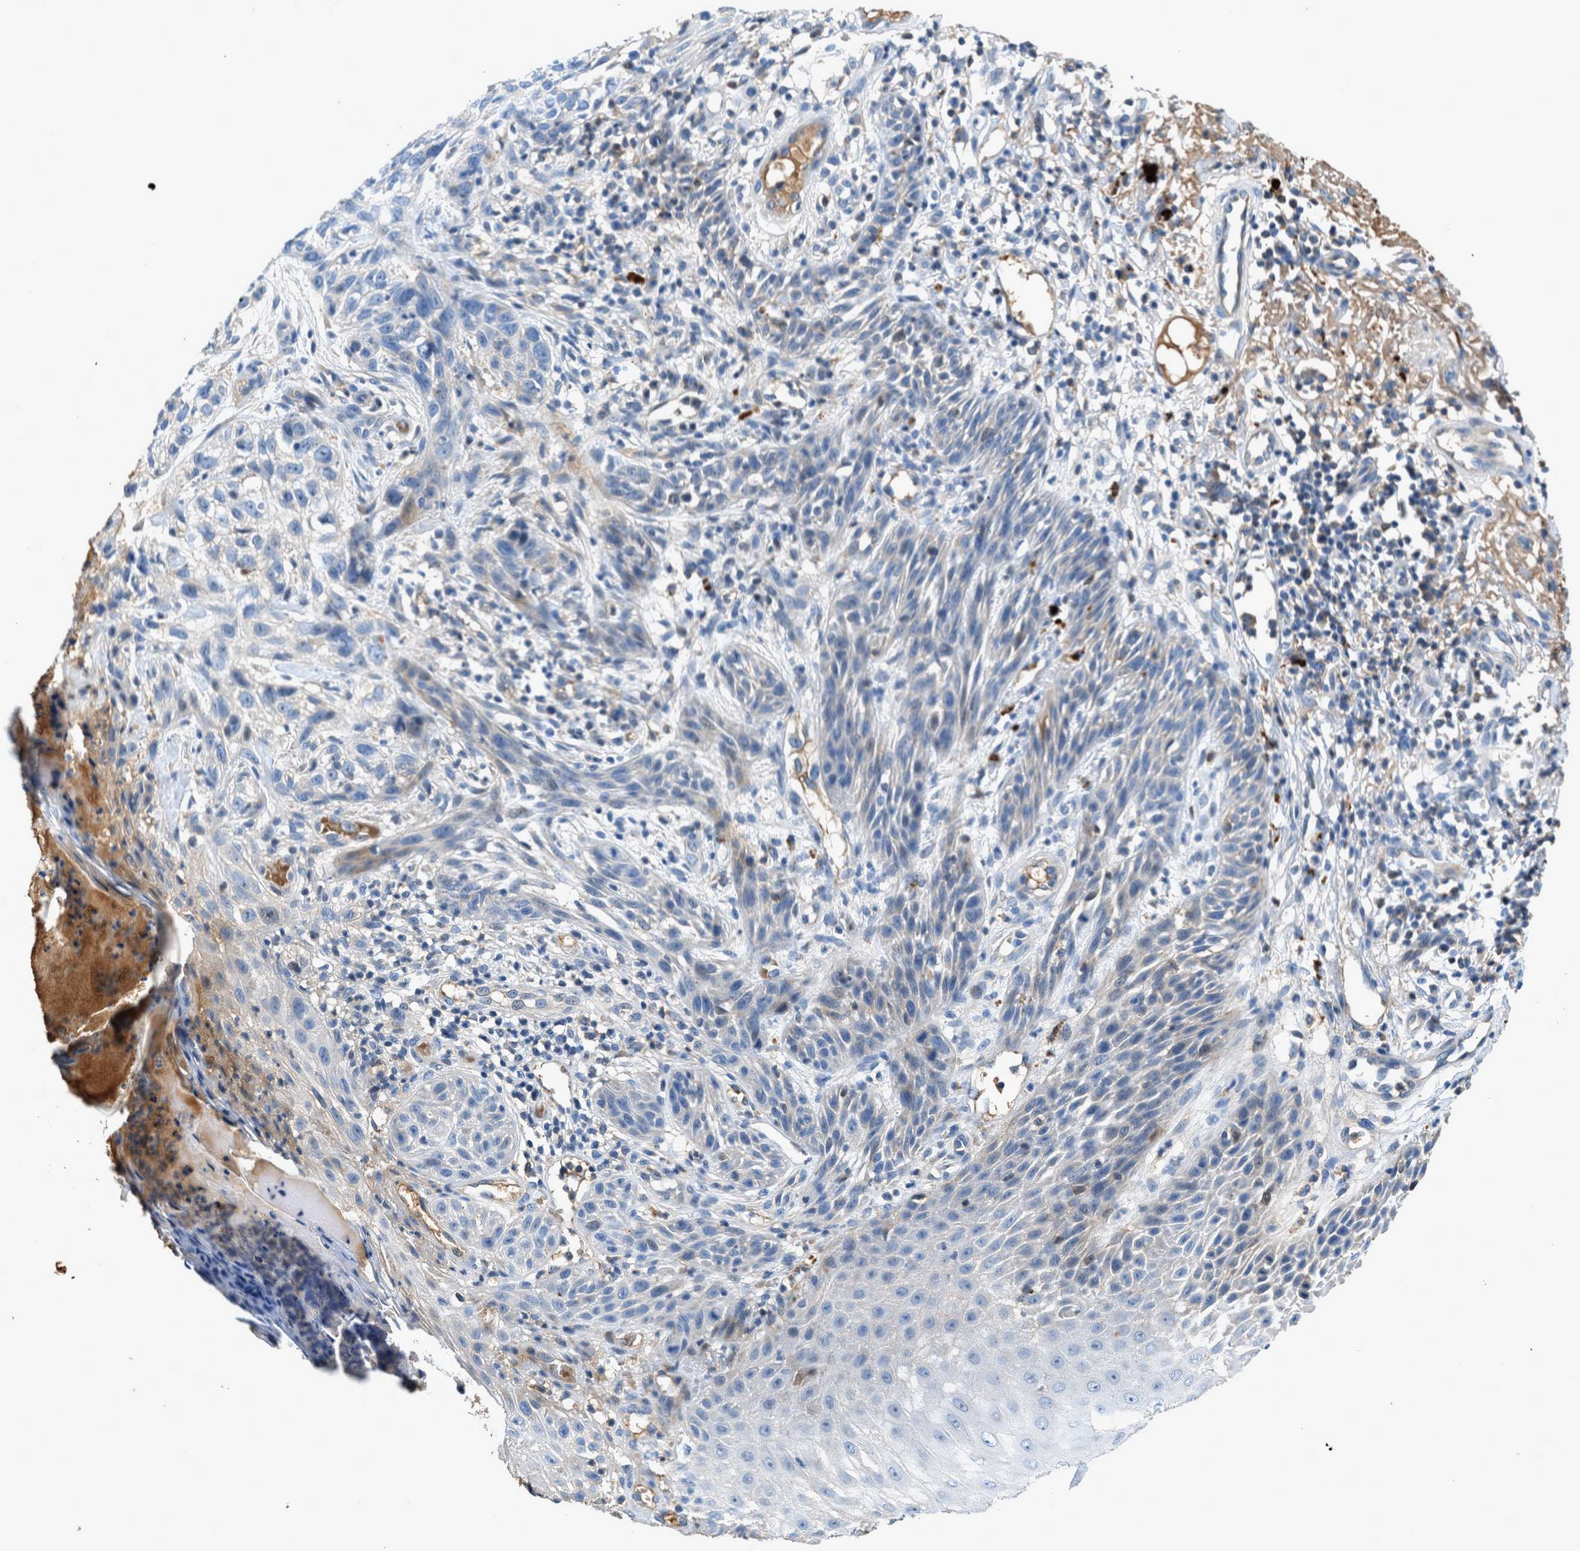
{"staining": {"intensity": "negative", "quantity": "none", "location": "none"}, "tissue": "skin cancer", "cell_type": "Tumor cells", "image_type": "cancer", "snomed": [{"axis": "morphology", "description": "Normal tissue, NOS"}, {"axis": "morphology", "description": "Basal cell carcinoma"}, {"axis": "topography", "description": "Skin"}], "caption": "A photomicrograph of human skin cancer is negative for staining in tumor cells.", "gene": "RWDD2B", "patient": {"sex": "male", "age": 79}}